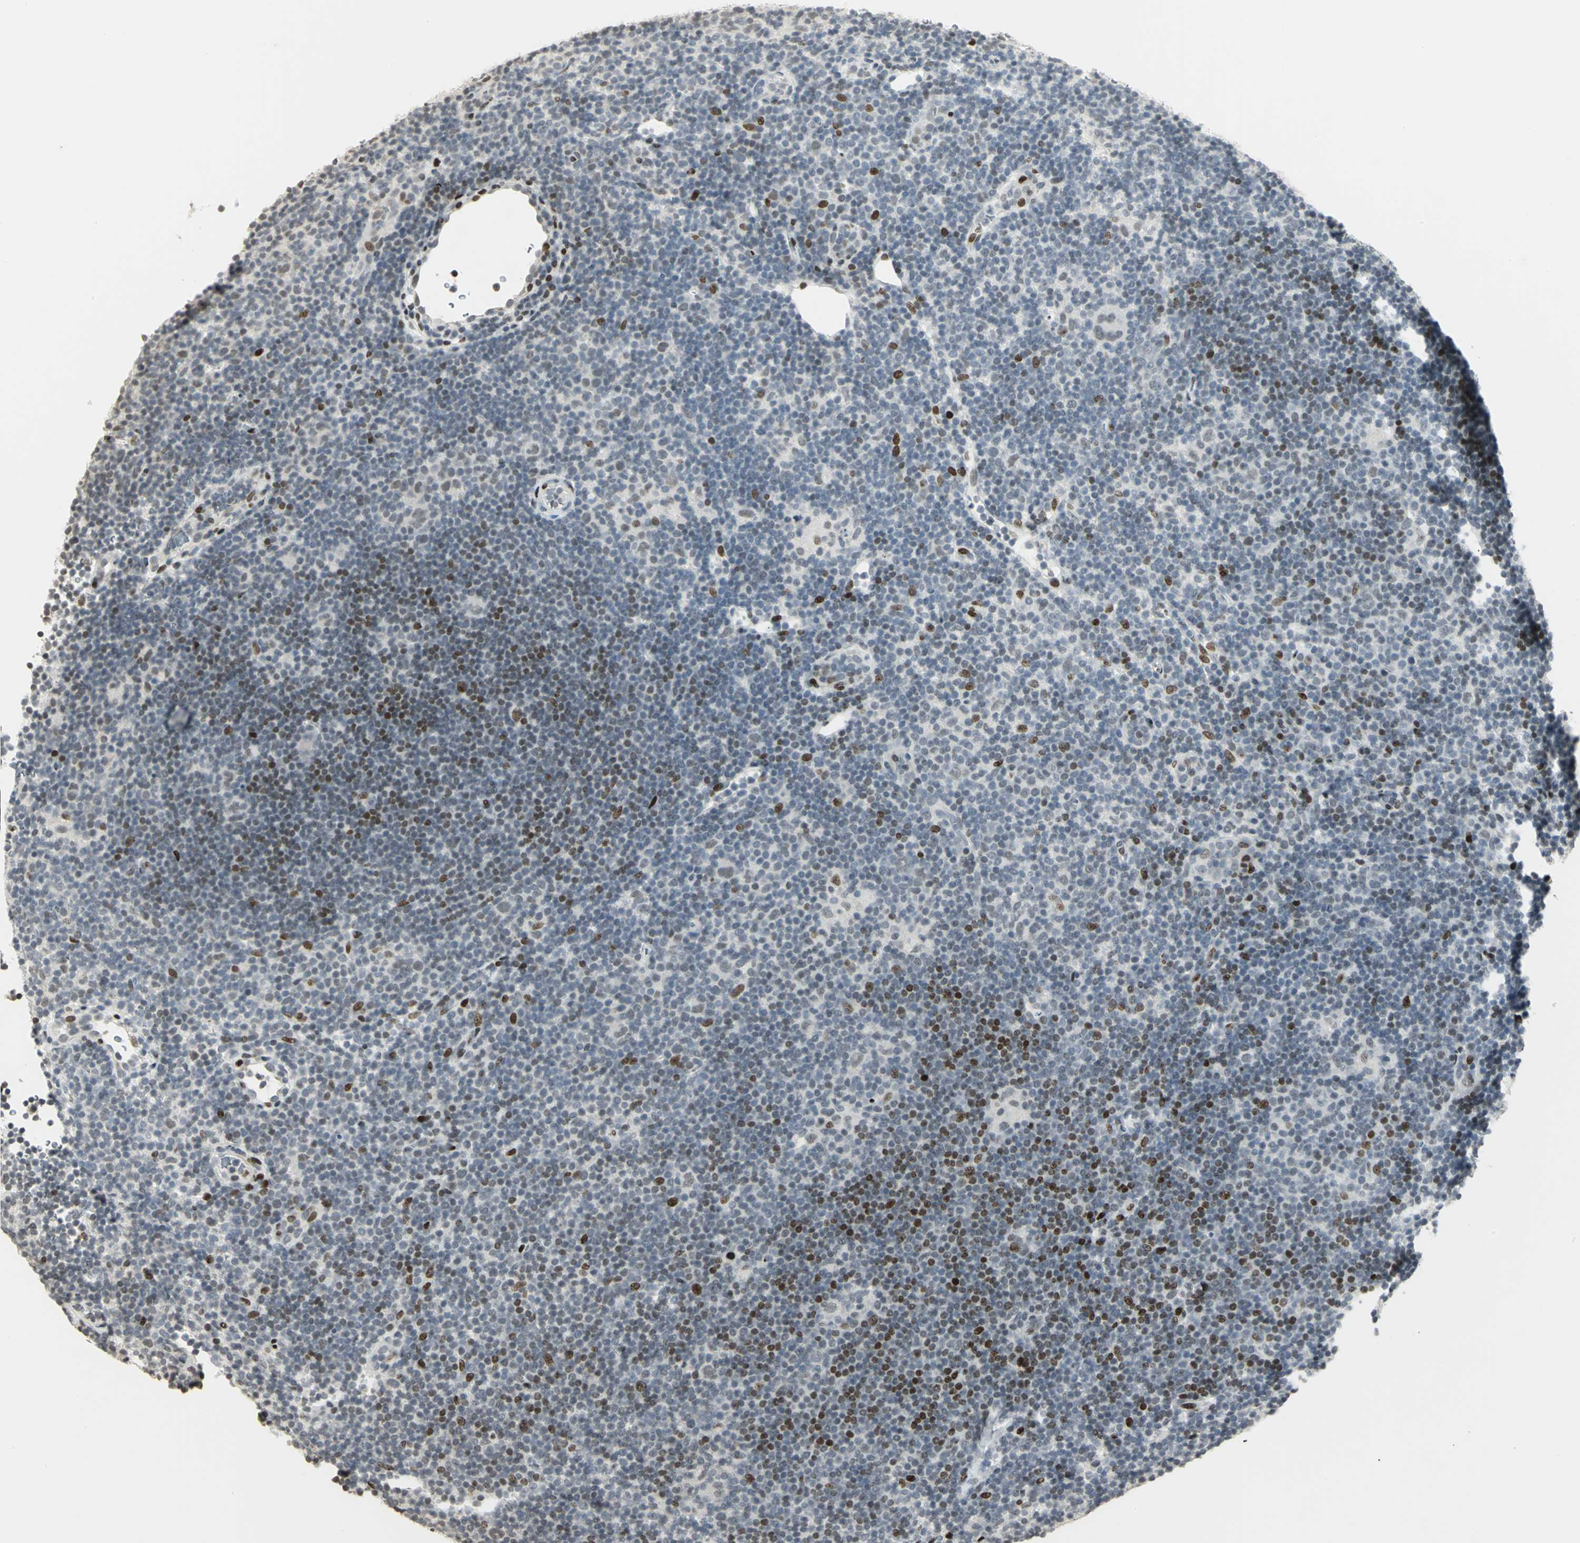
{"staining": {"intensity": "weak", "quantity": "25%-75%", "location": "nuclear"}, "tissue": "lymphoma", "cell_type": "Tumor cells", "image_type": "cancer", "snomed": [{"axis": "morphology", "description": "Hodgkin's disease, NOS"}, {"axis": "topography", "description": "Lymph node"}], "caption": "Immunohistochemical staining of human lymphoma reveals low levels of weak nuclear staining in about 25%-75% of tumor cells. (DAB (3,3'-diaminobenzidine) = brown stain, brightfield microscopy at high magnification).", "gene": "KDM1A", "patient": {"sex": "female", "age": 57}}